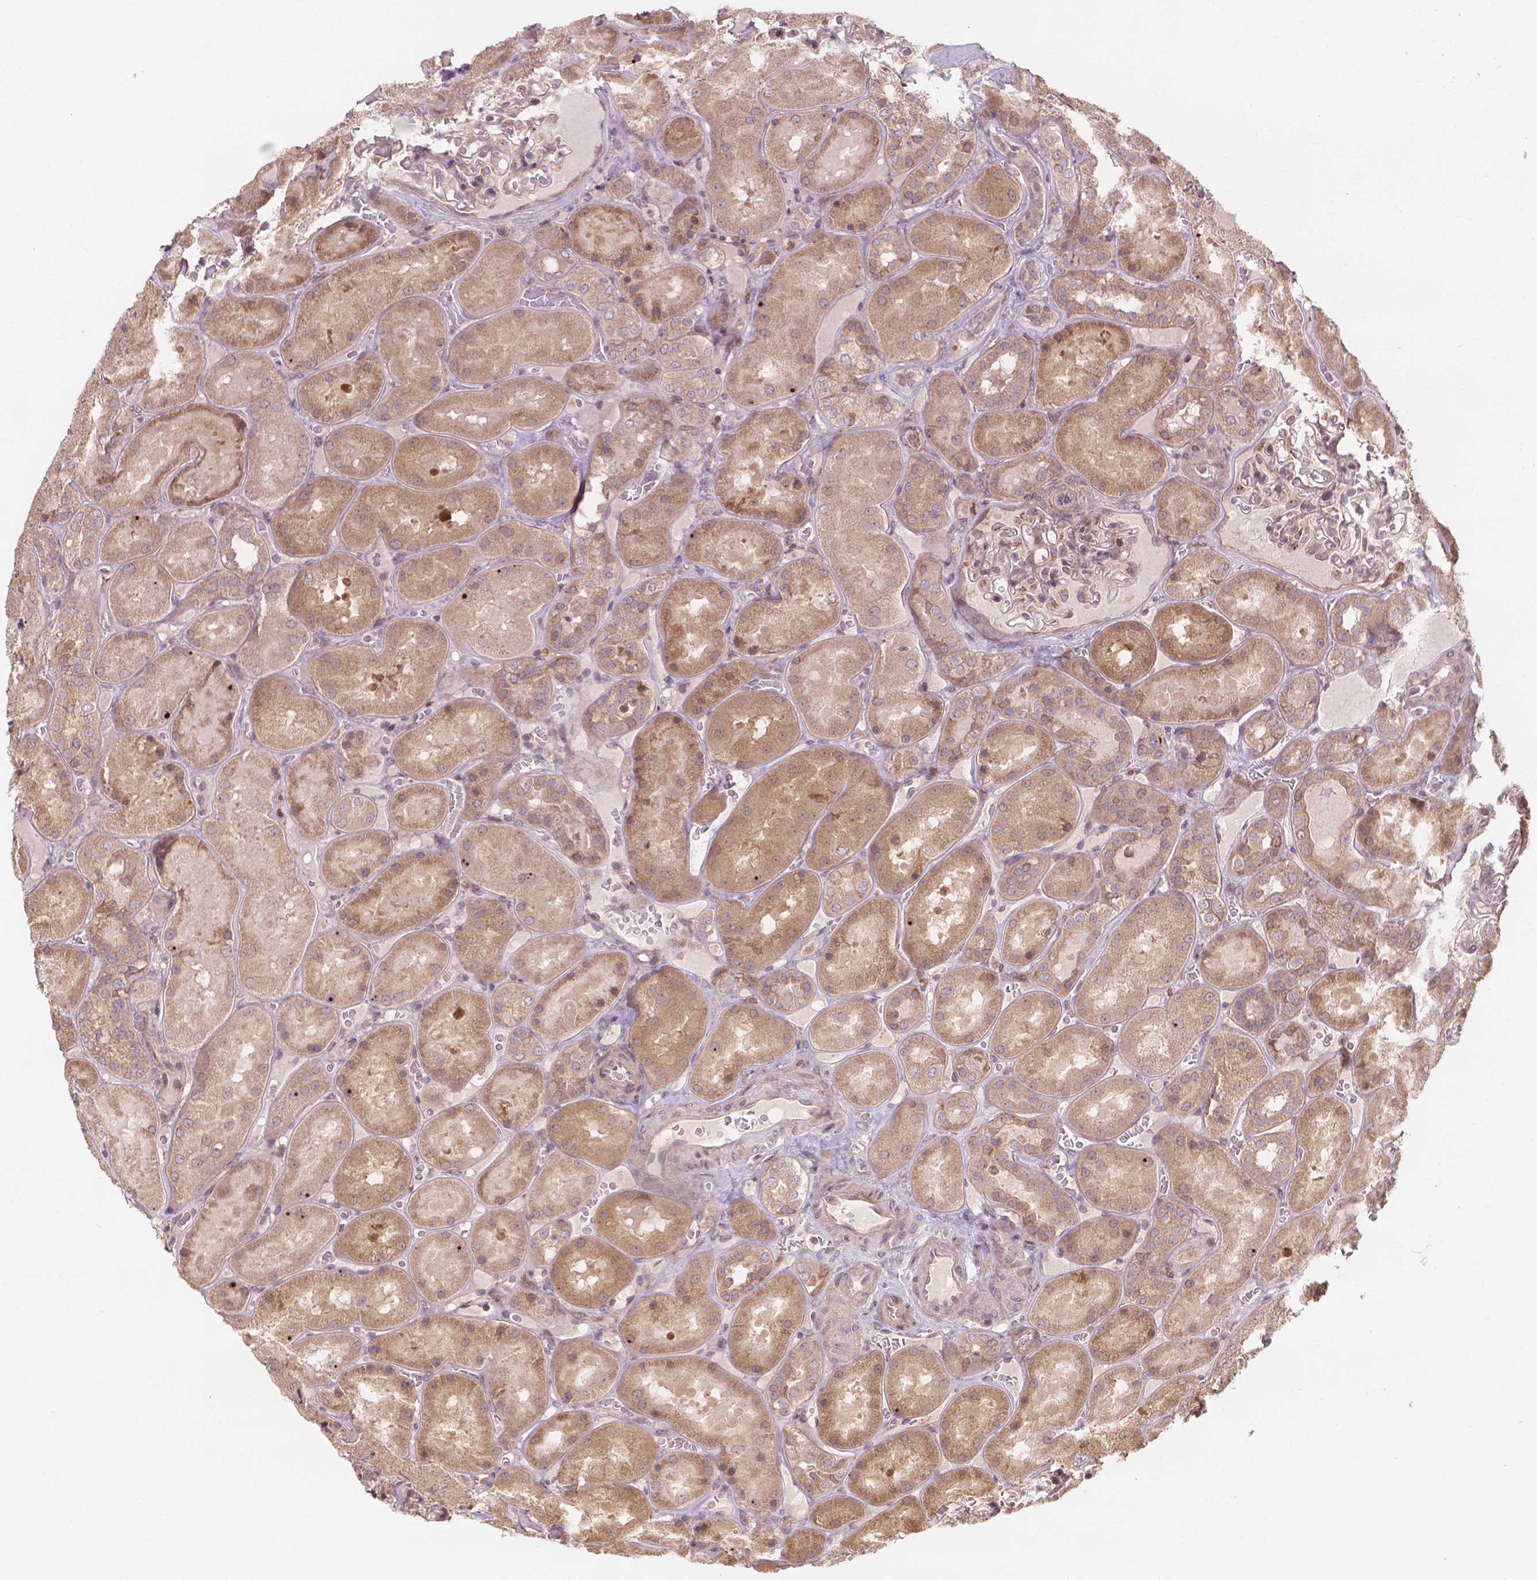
{"staining": {"intensity": "moderate", "quantity": "25%-75%", "location": "cytoplasmic/membranous"}, "tissue": "kidney", "cell_type": "Cells in glomeruli", "image_type": "normal", "snomed": [{"axis": "morphology", "description": "Normal tissue, NOS"}, {"axis": "topography", "description": "Kidney"}], "caption": "Protein analysis of benign kidney displays moderate cytoplasmic/membranous positivity in approximately 25%-75% of cells in glomeruli.", "gene": "TAB2", "patient": {"sex": "male", "age": 73}}